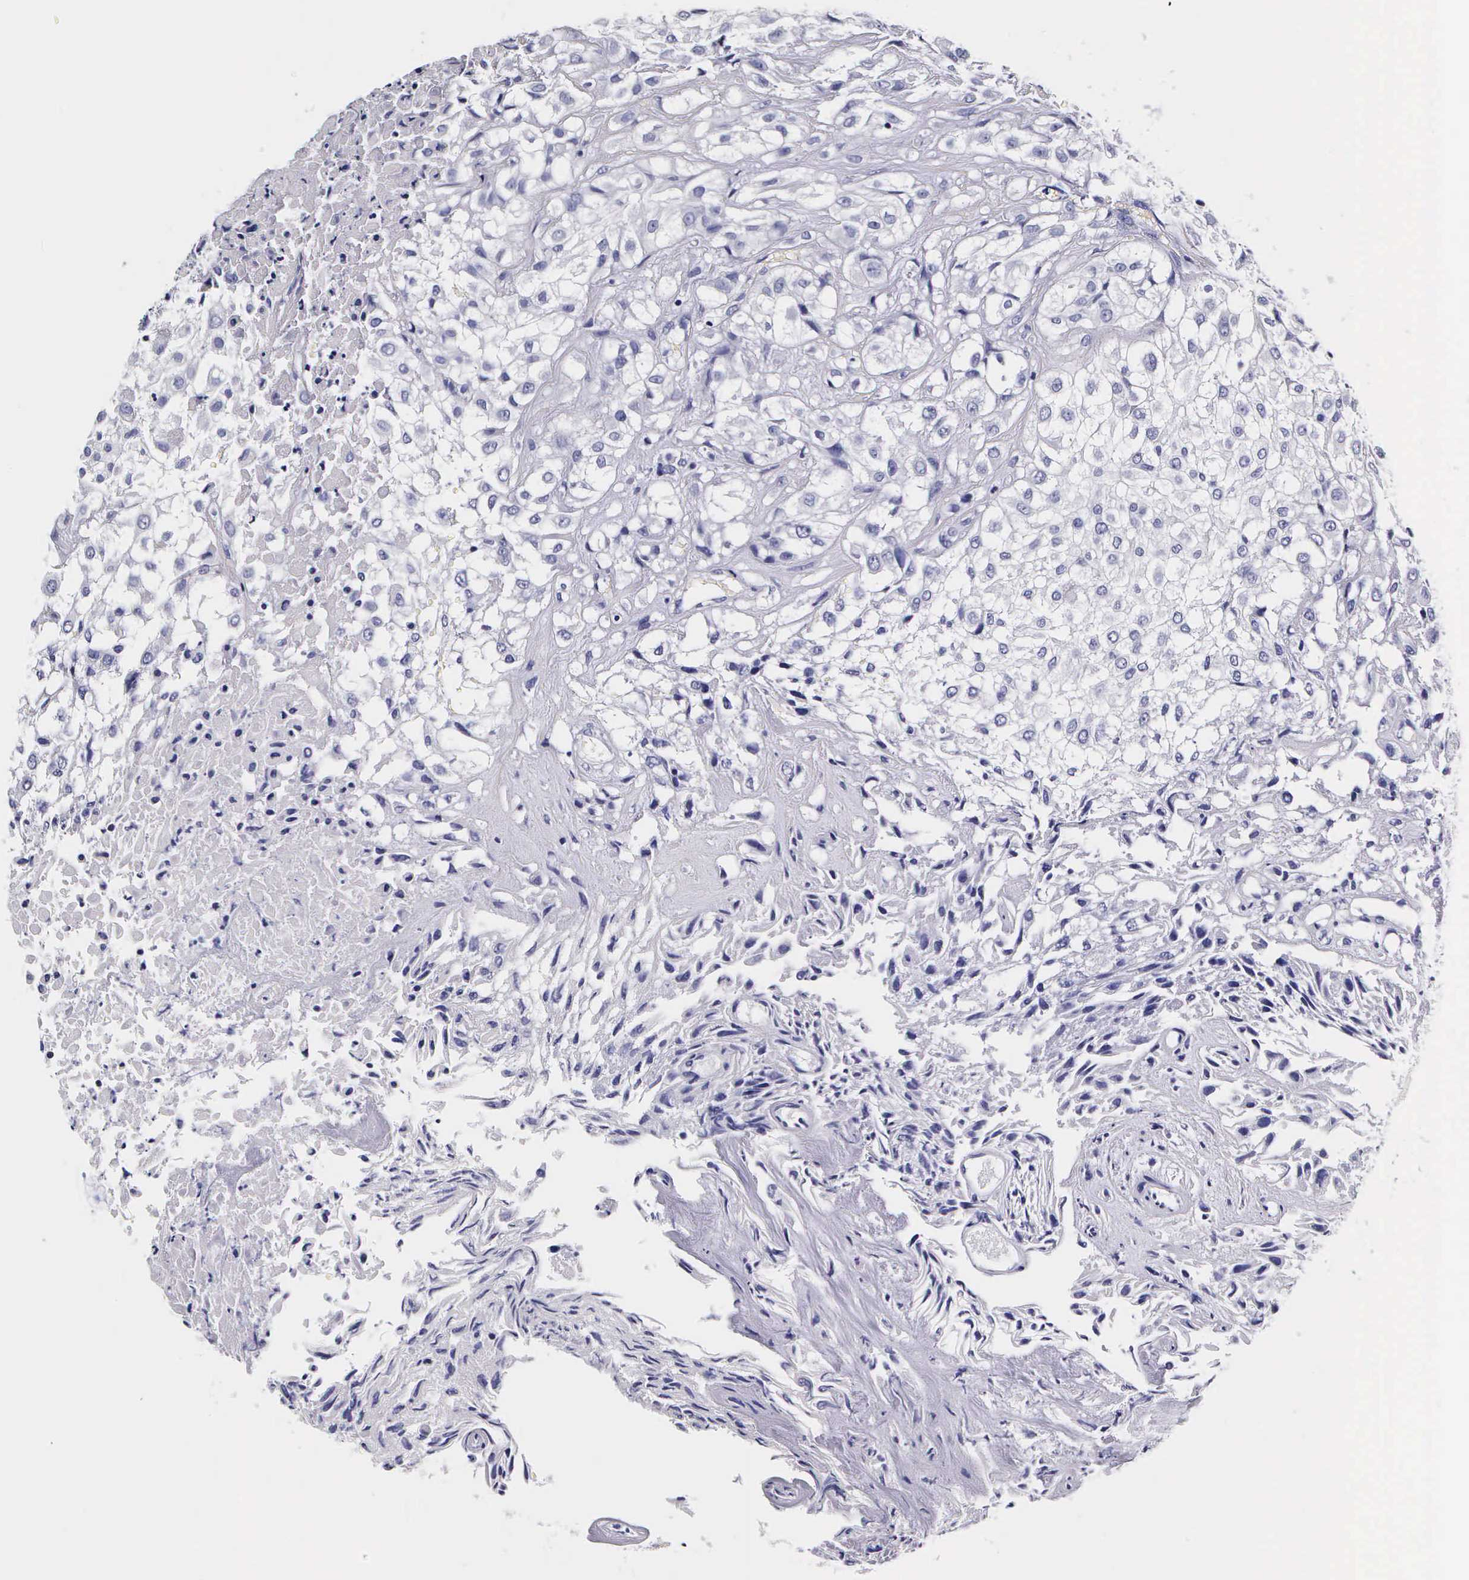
{"staining": {"intensity": "negative", "quantity": "none", "location": "none"}, "tissue": "urothelial cancer", "cell_type": "Tumor cells", "image_type": "cancer", "snomed": [{"axis": "morphology", "description": "Urothelial carcinoma, High grade"}, {"axis": "topography", "description": "Urinary bladder"}], "caption": "High magnification brightfield microscopy of urothelial cancer stained with DAB (brown) and counterstained with hematoxylin (blue): tumor cells show no significant expression.", "gene": "IAPP", "patient": {"sex": "male", "age": 56}}